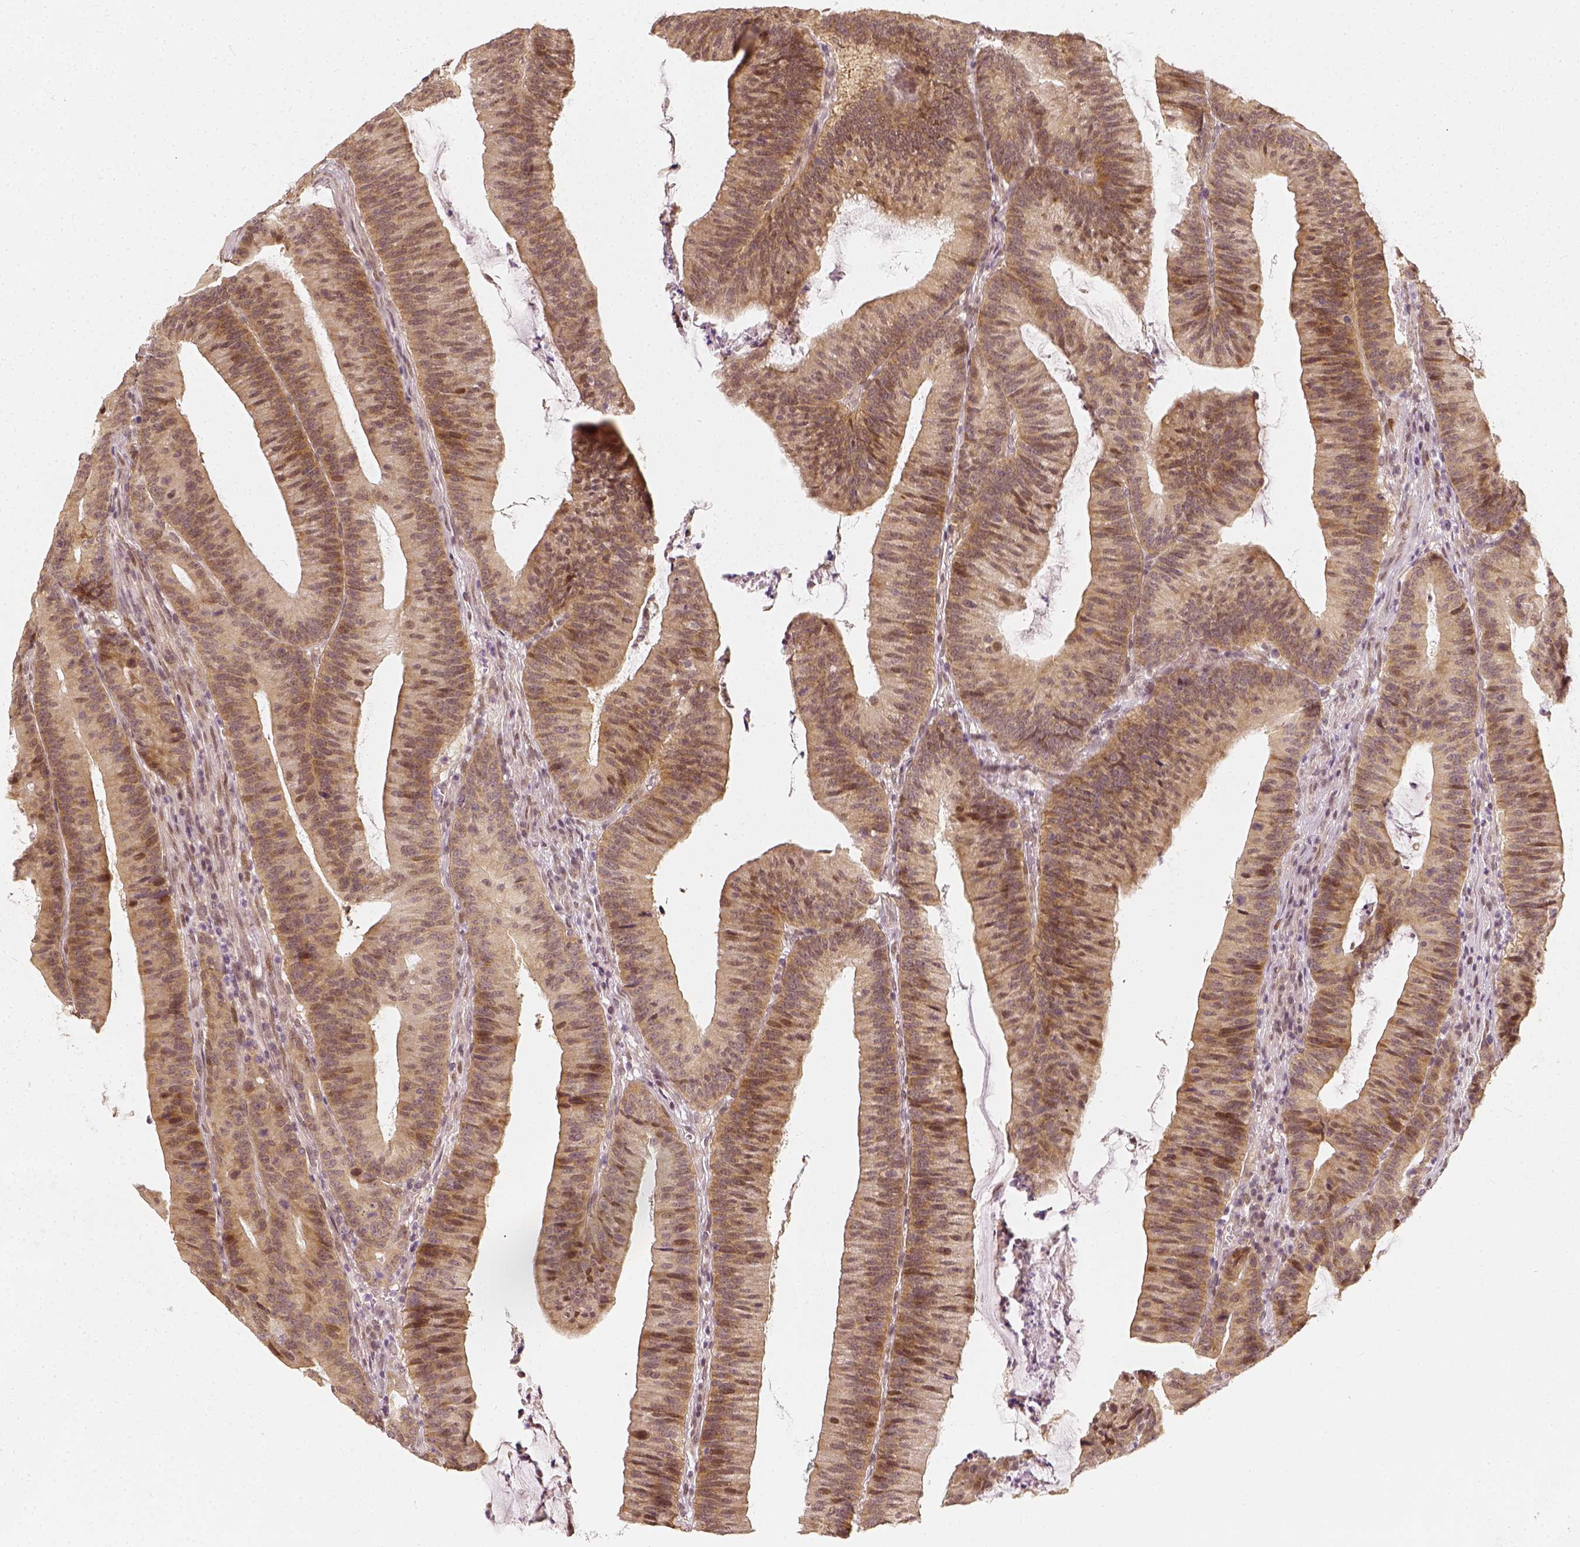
{"staining": {"intensity": "moderate", "quantity": ">75%", "location": "cytoplasmic/membranous,nuclear"}, "tissue": "colorectal cancer", "cell_type": "Tumor cells", "image_type": "cancer", "snomed": [{"axis": "morphology", "description": "Adenocarcinoma, NOS"}, {"axis": "topography", "description": "Colon"}], "caption": "IHC image of colorectal cancer (adenocarcinoma) stained for a protein (brown), which displays medium levels of moderate cytoplasmic/membranous and nuclear staining in approximately >75% of tumor cells.", "gene": "ZMAT3", "patient": {"sex": "female", "age": 78}}